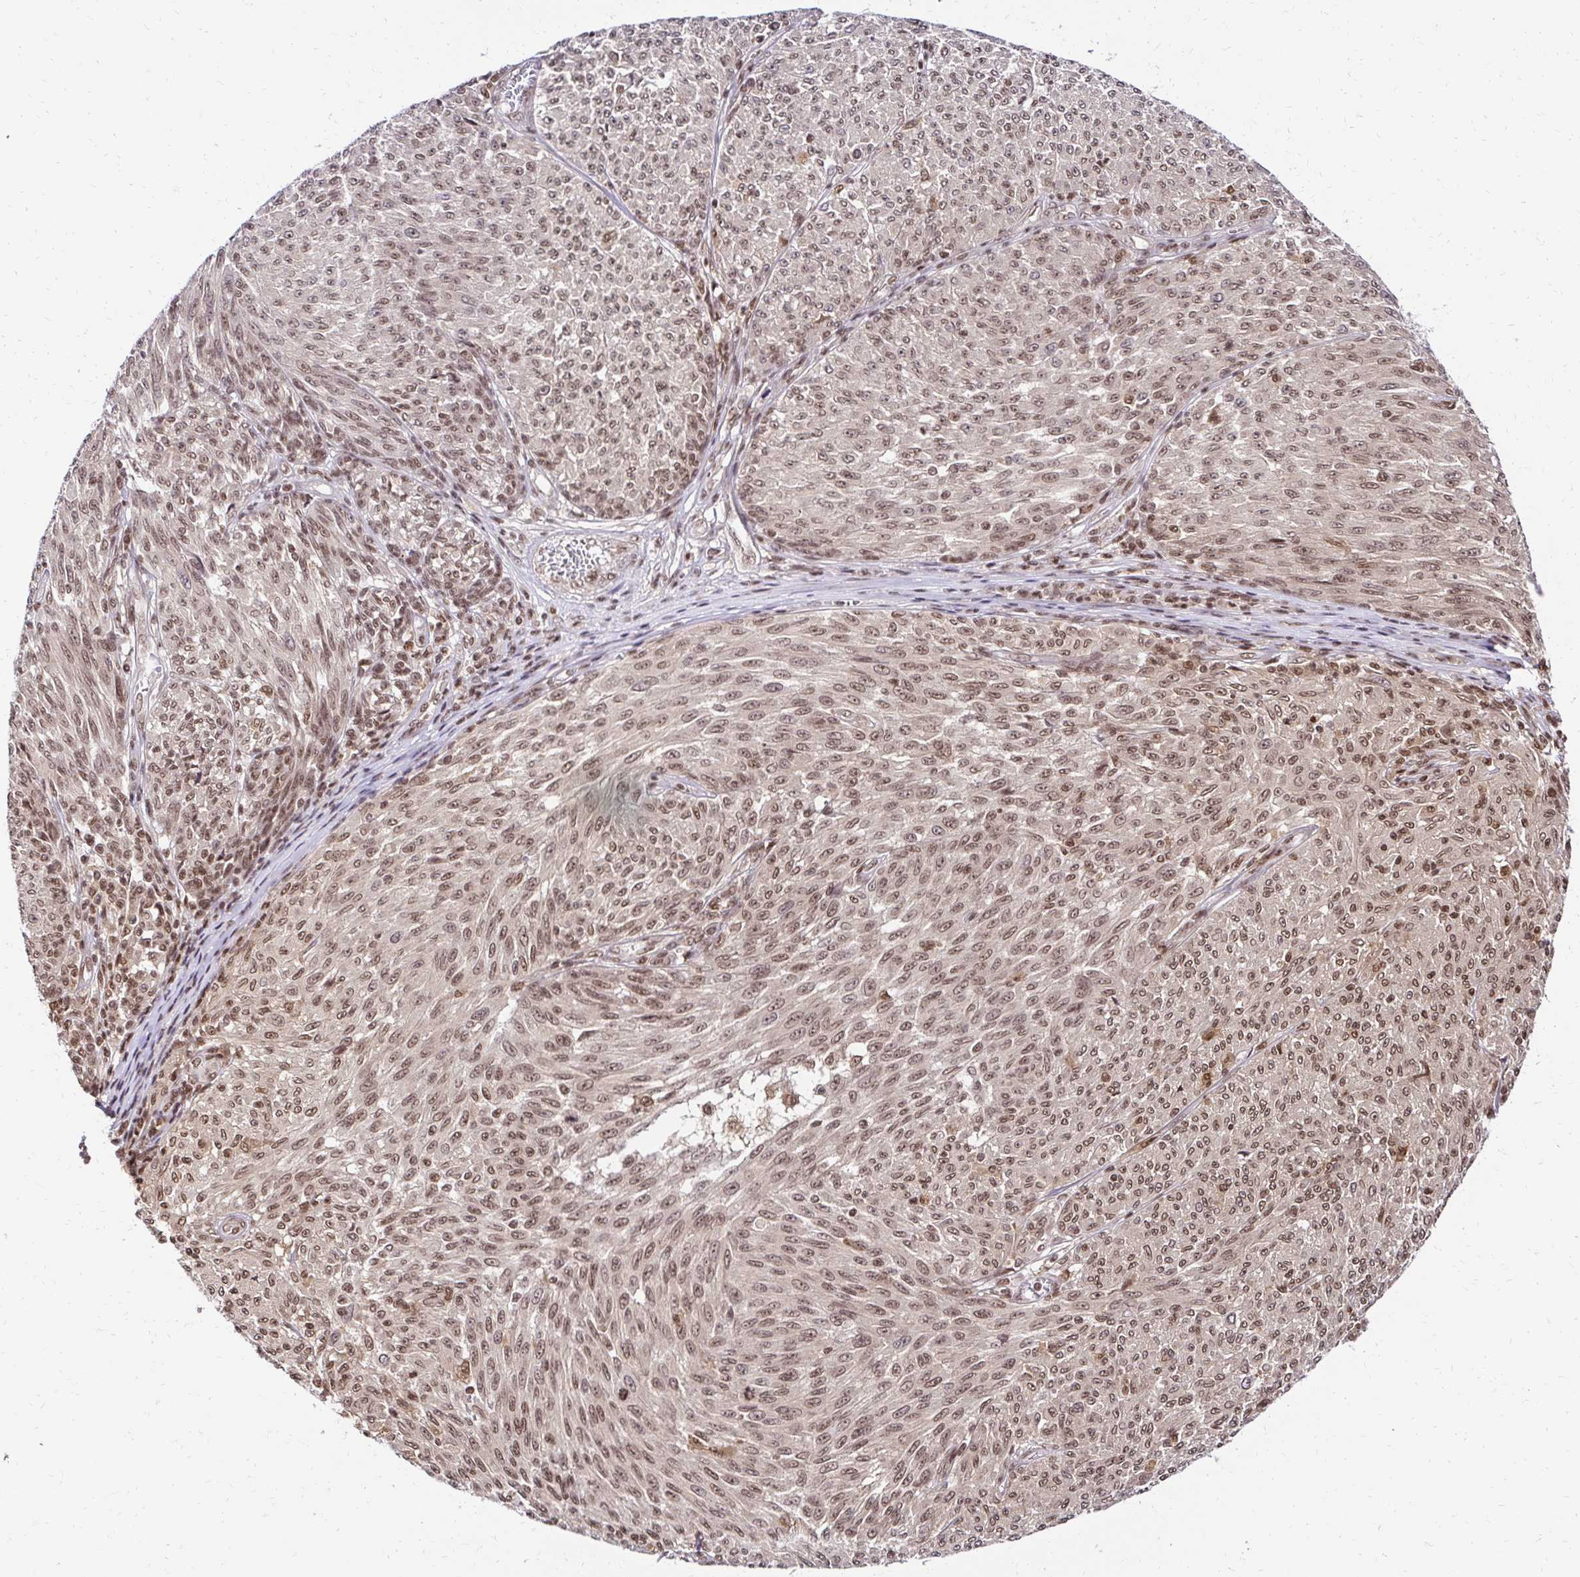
{"staining": {"intensity": "moderate", "quantity": ">75%", "location": "nuclear"}, "tissue": "melanoma", "cell_type": "Tumor cells", "image_type": "cancer", "snomed": [{"axis": "morphology", "description": "Malignant melanoma, NOS"}, {"axis": "topography", "description": "Skin"}], "caption": "DAB immunohistochemical staining of human malignant melanoma shows moderate nuclear protein staining in approximately >75% of tumor cells.", "gene": "GLYR1", "patient": {"sex": "male", "age": 85}}